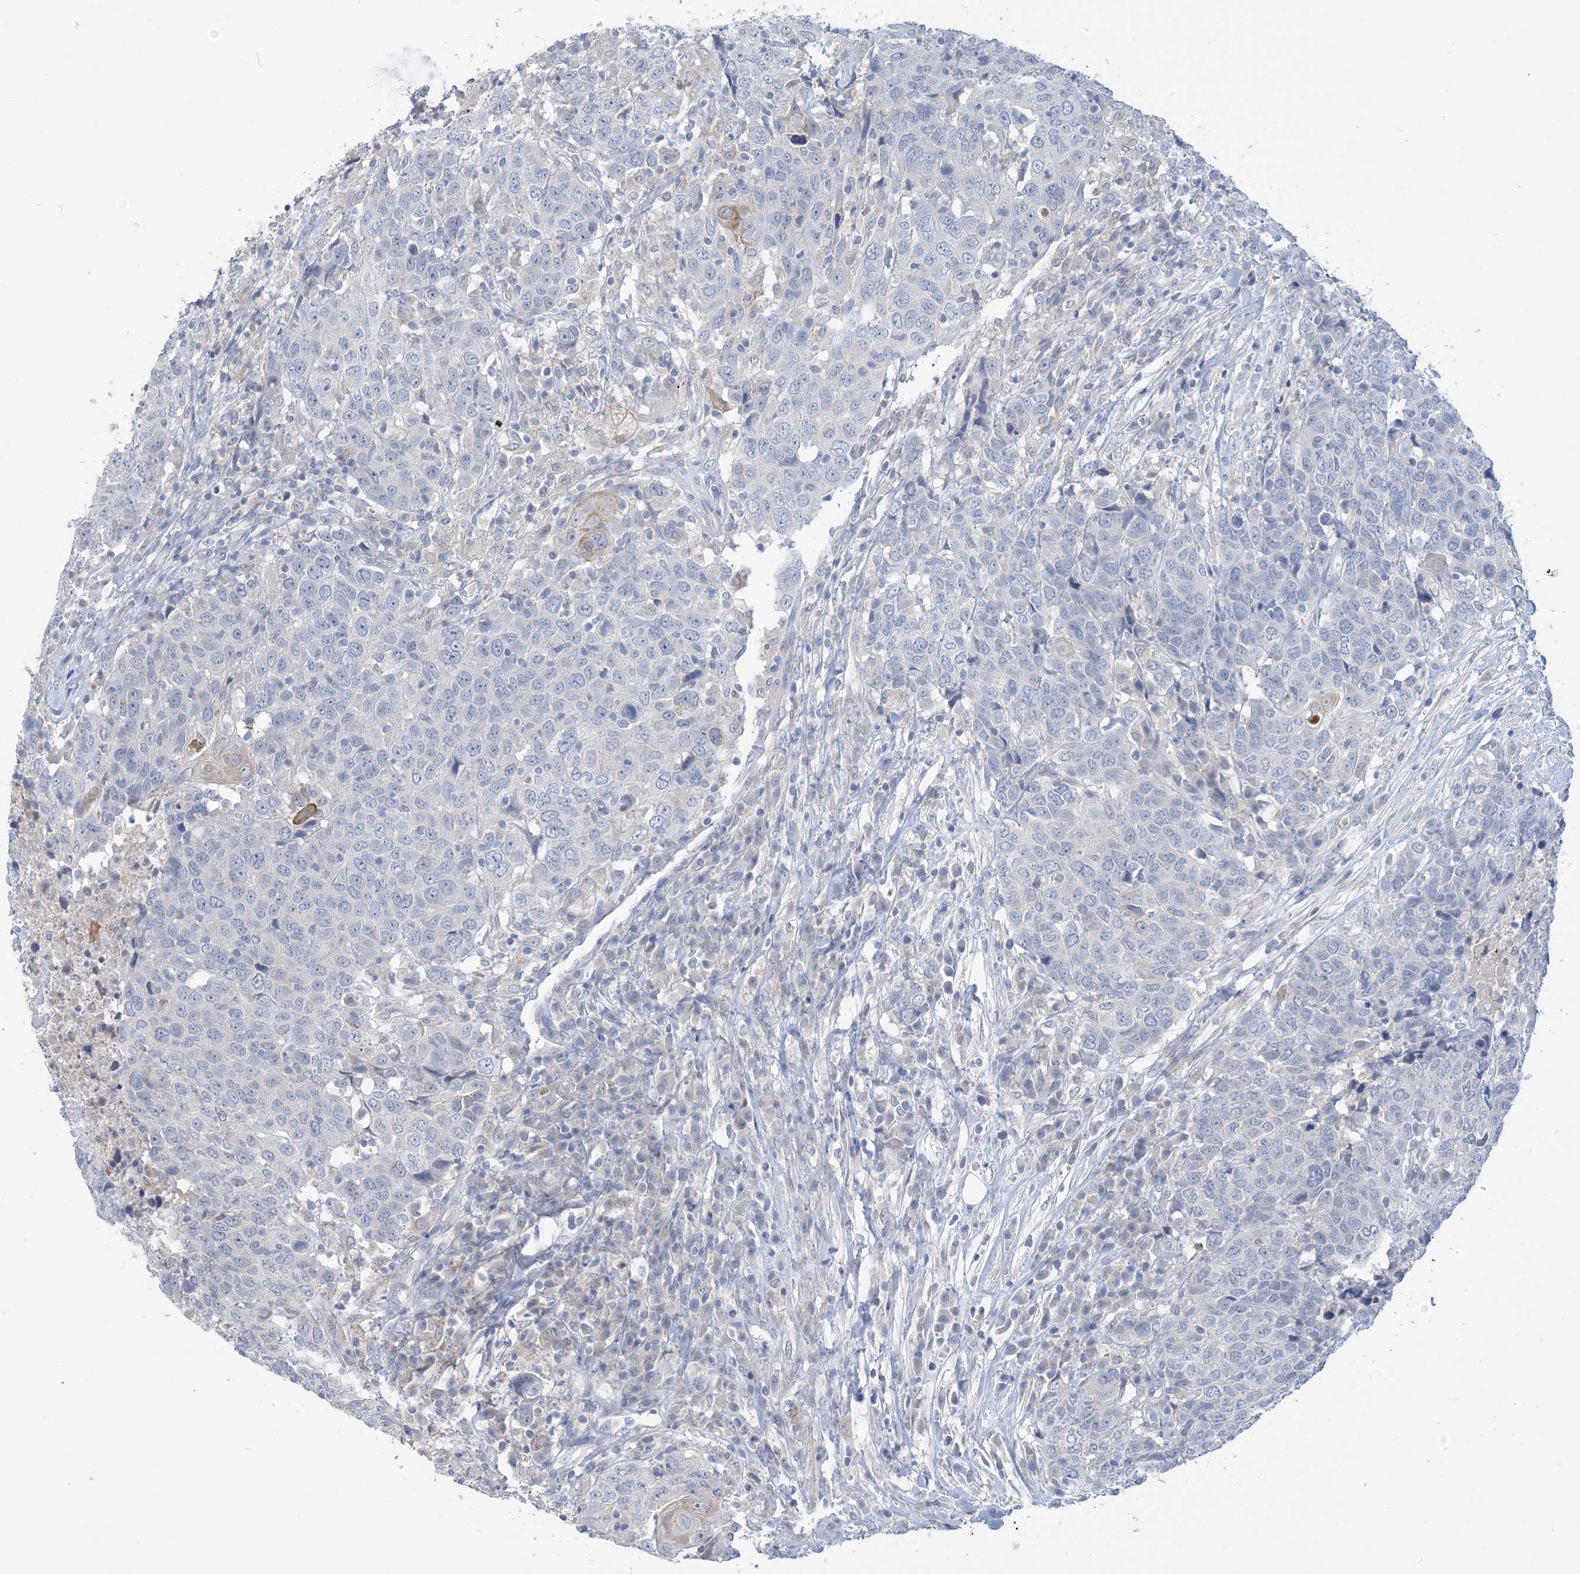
{"staining": {"intensity": "negative", "quantity": "none", "location": "none"}, "tissue": "head and neck cancer", "cell_type": "Tumor cells", "image_type": "cancer", "snomed": [{"axis": "morphology", "description": "Squamous cell carcinoma, NOS"}, {"axis": "topography", "description": "Head-Neck"}], "caption": "Protein analysis of squamous cell carcinoma (head and neck) shows no significant expression in tumor cells.", "gene": "TTYH1", "patient": {"sex": "male", "age": 66}}